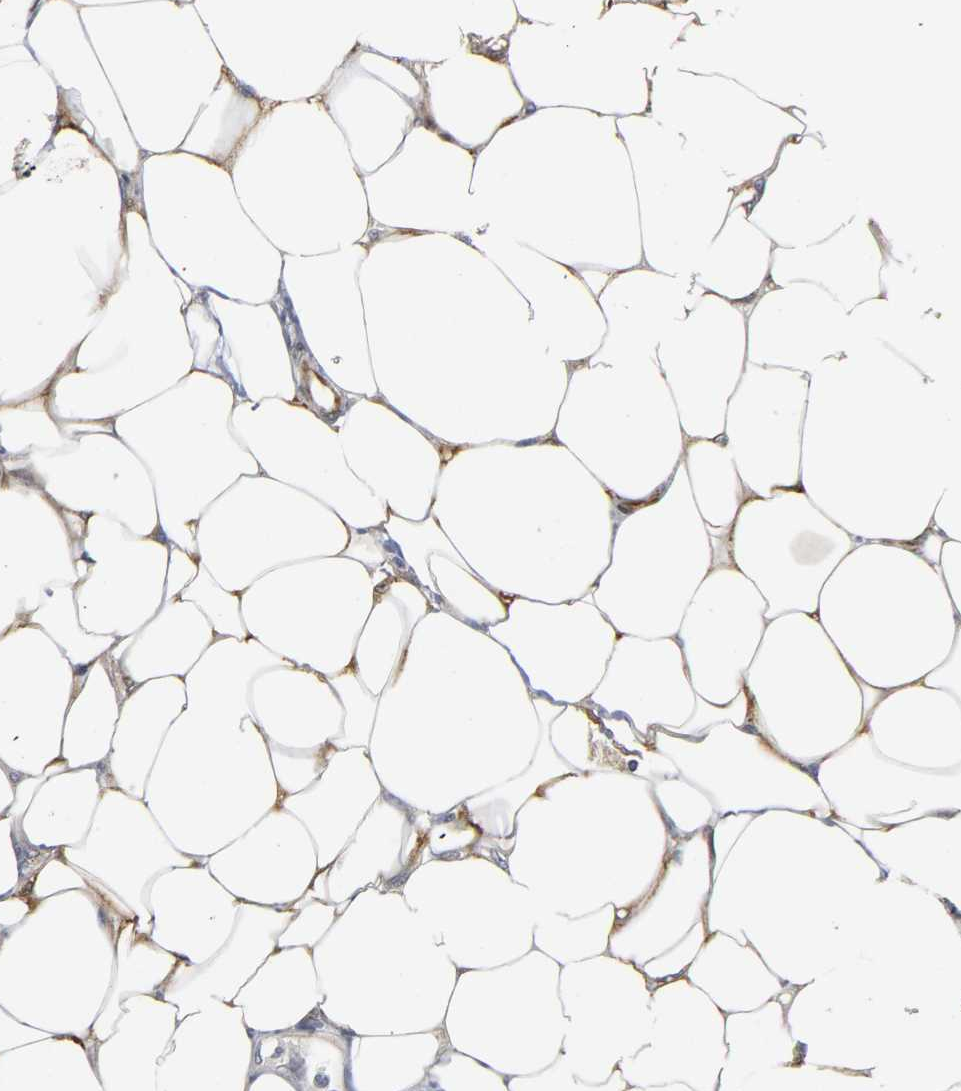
{"staining": {"intensity": "moderate", "quantity": "25%-75%", "location": "cytoplasmic/membranous"}, "tissue": "colorectal cancer", "cell_type": "Tumor cells", "image_type": "cancer", "snomed": [{"axis": "morphology", "description": "Adenocarcinoma, NOS"}, {"axis": "topography", "description": "Colon"}], "caption": "Protein expression analysis of colorectal cancer shows moderate cytoplasmic/membranous staining in about 25%-75% of tumor cells. (Brightfield microscopy of DAB IHC at high magnification).", "gene": "ASB6", "patient": {"sex": "female", "age": 86}}